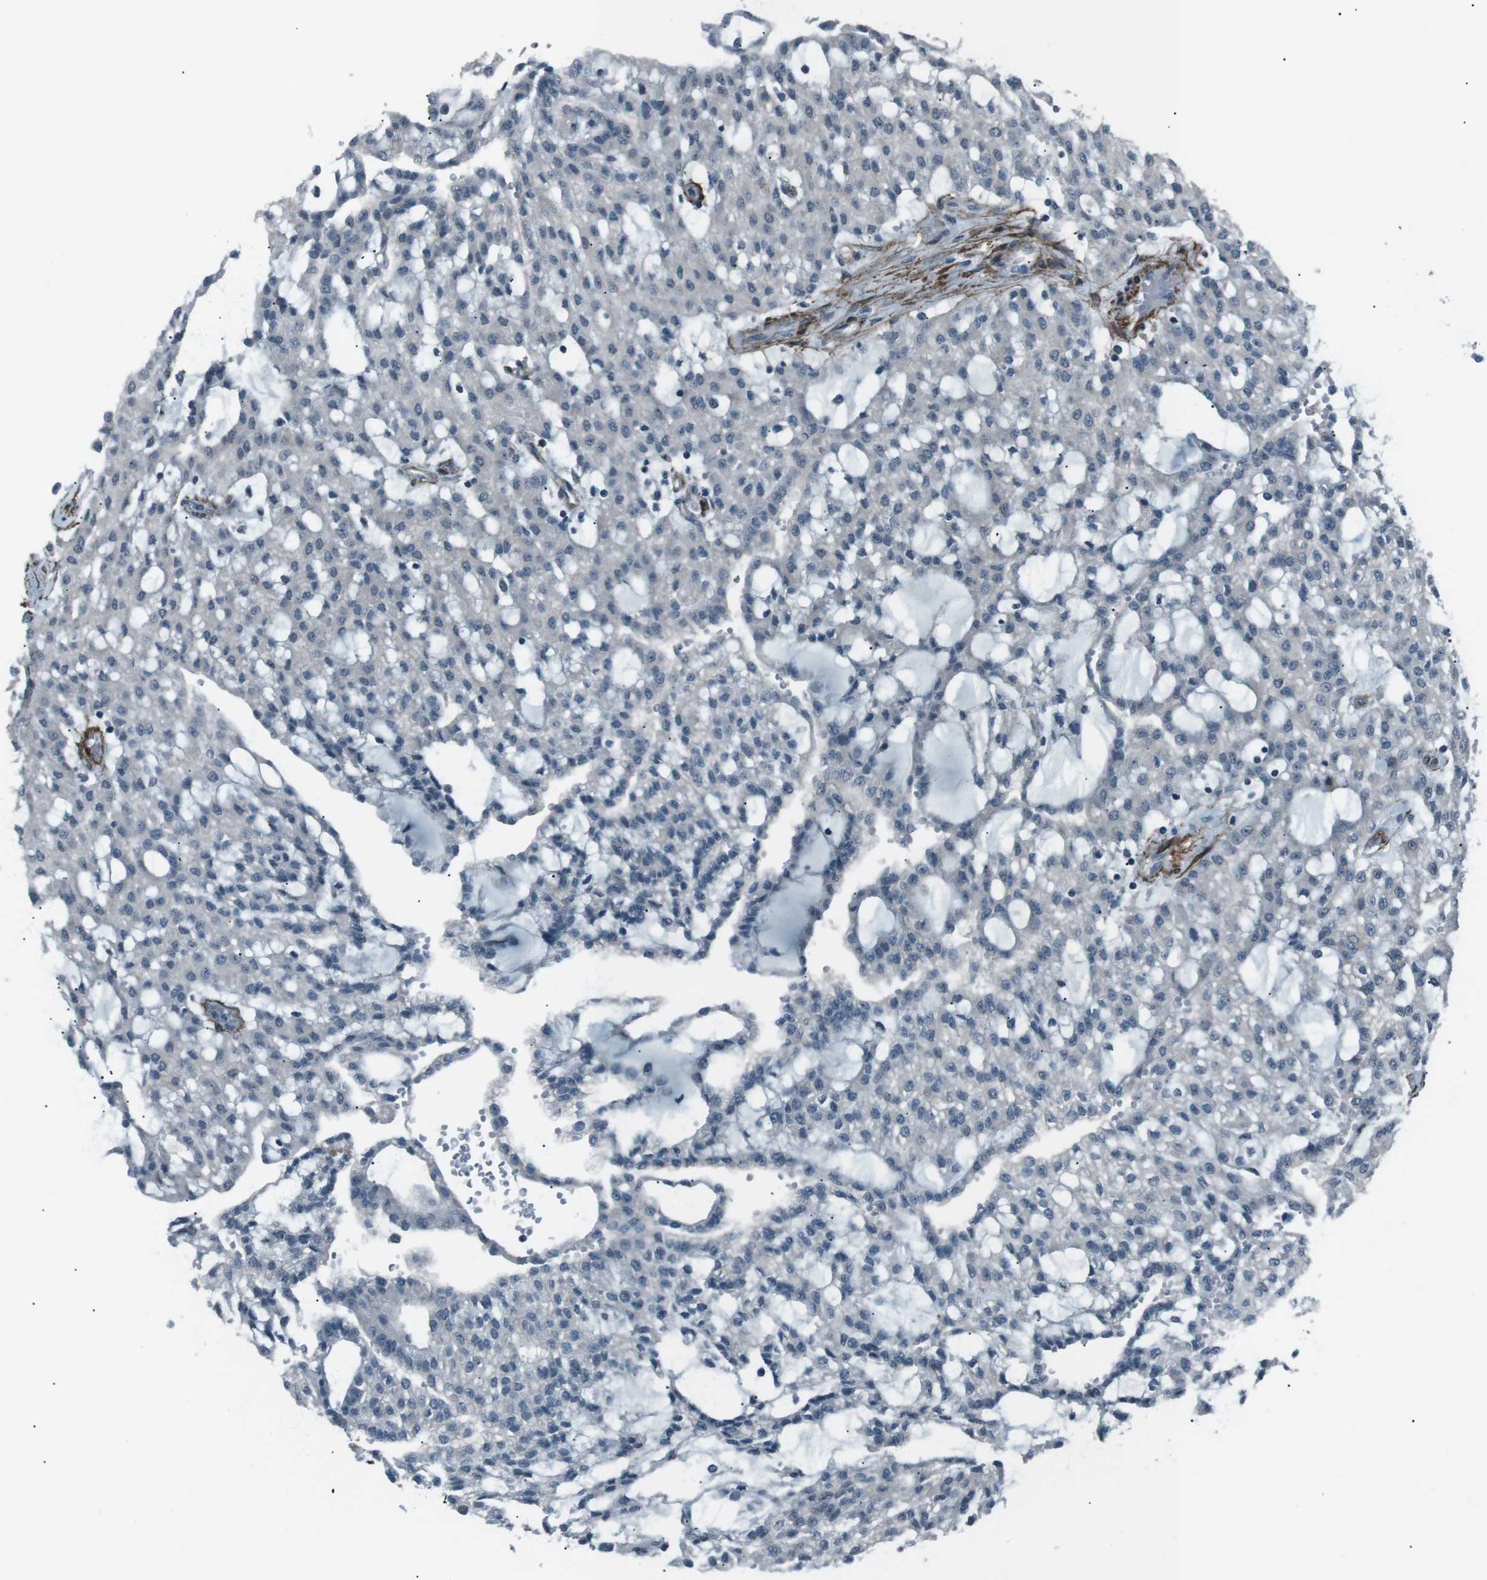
{"staining": {"intensity": "negative", "quantity": "none", "location": "none"}, "tissue": "renal cancer", "cell_type": "Tumor cells", "image_type": "cancer", "snomed": [{"axis": "morphology", "description": "Adenocarcinoma, NOS"}, {"axis": "topography", "description": "Kidney"}], "caption": "This is a histopathology image of IHC staining of renal cancer (adenocarcinoma), which shows no staining in tumor cells.", "gene": "PDLIM5", "patient": {"sex": "male", "age": 63}}